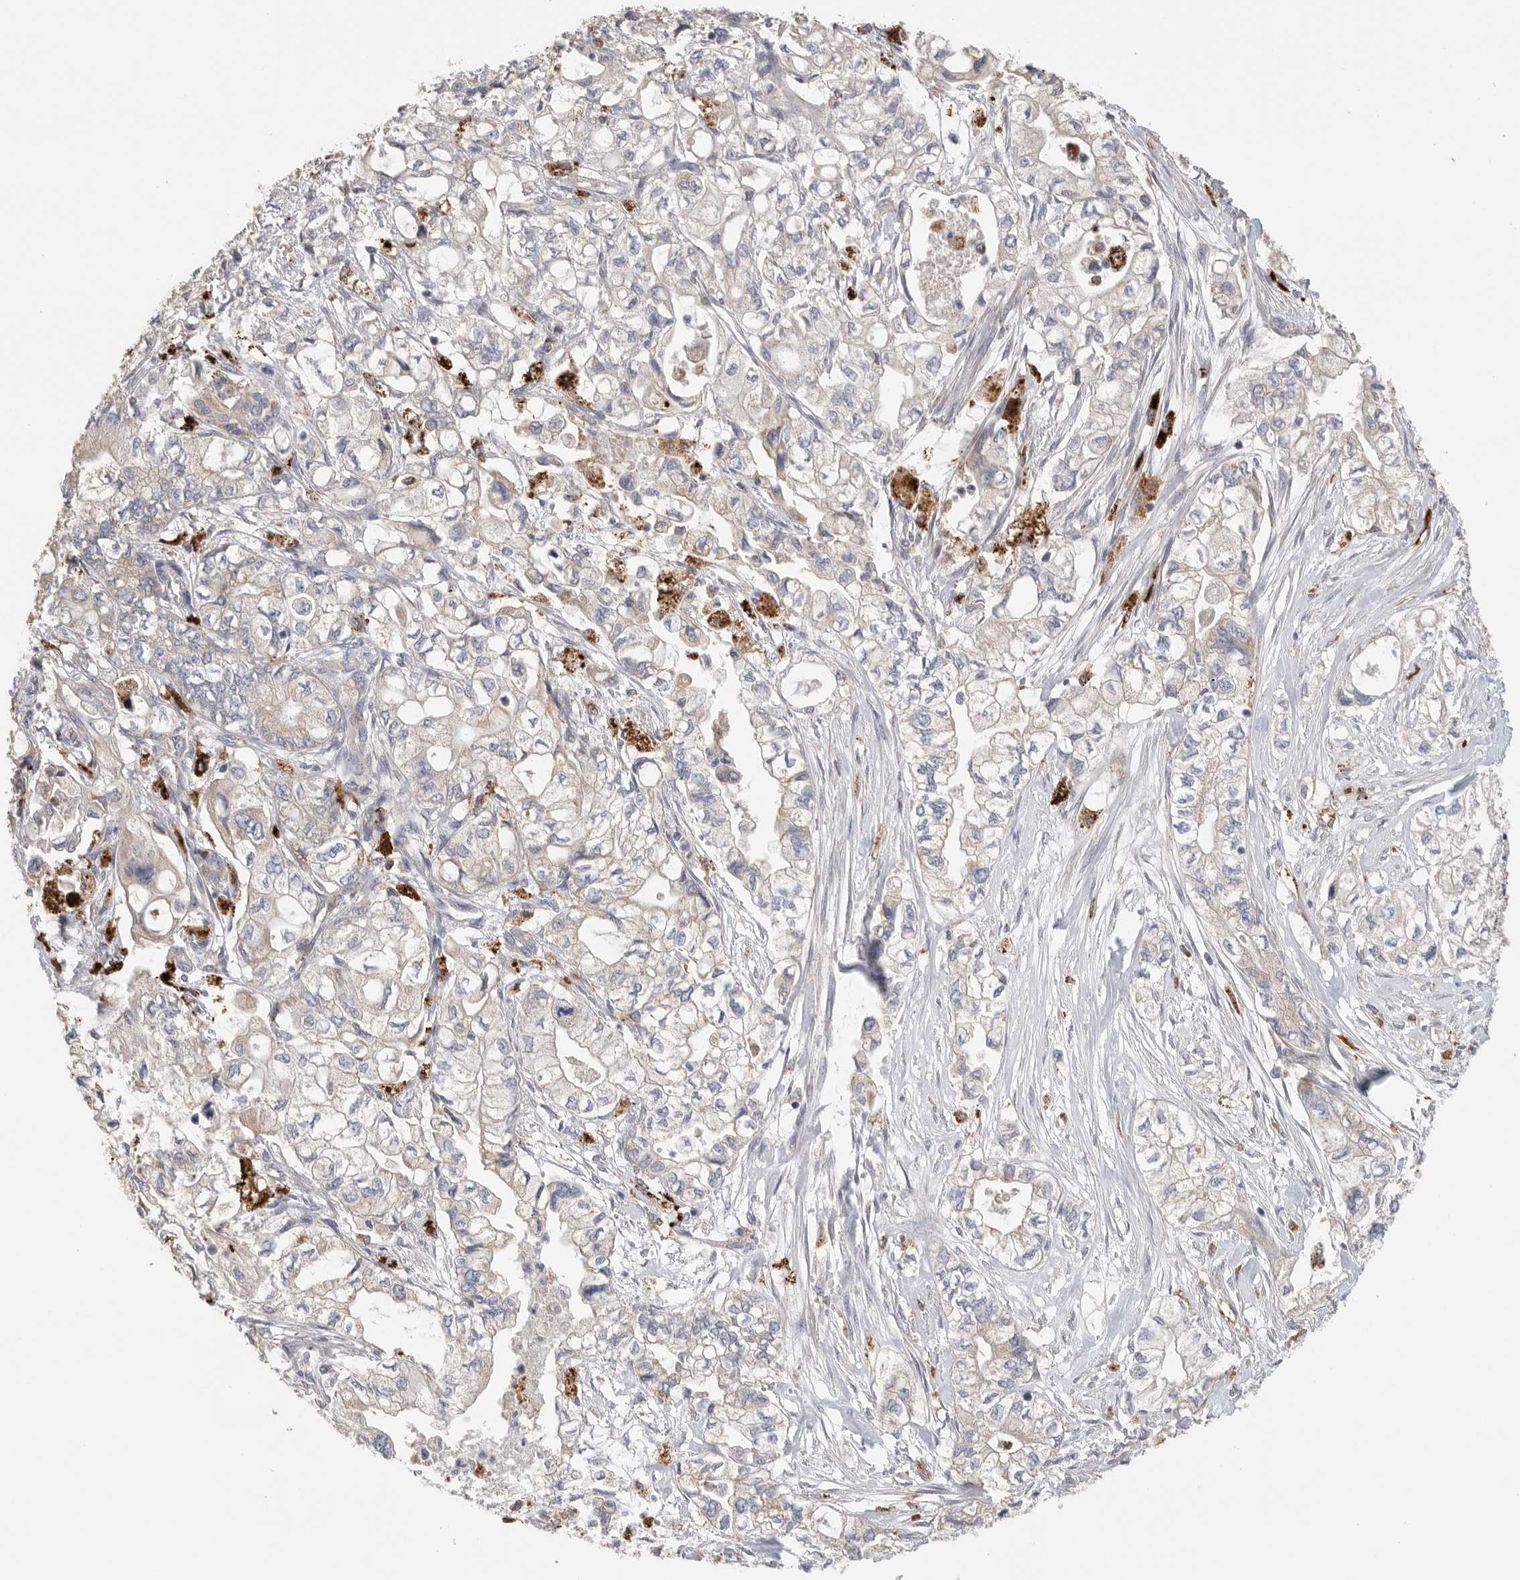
{"staining": {"intensity": "weak", "quantity": "<25%", "location": "cytoplasmic/membranous"}, "tissue": "pancreatic cancer", "cell_type": "Tumor cells", "image_type": "cancer", "snomed": [{"axis": "morphology", "description": "Adenocarcinoma, NOS"}, {"axis": "topography", "description": "Pancreas"}], "caption": "Tumor cells show no significant staining in pancreatic cancer (adenocarcinoma).", "gene": "GGH", "patient": {"sex": "male", "age": 79}}